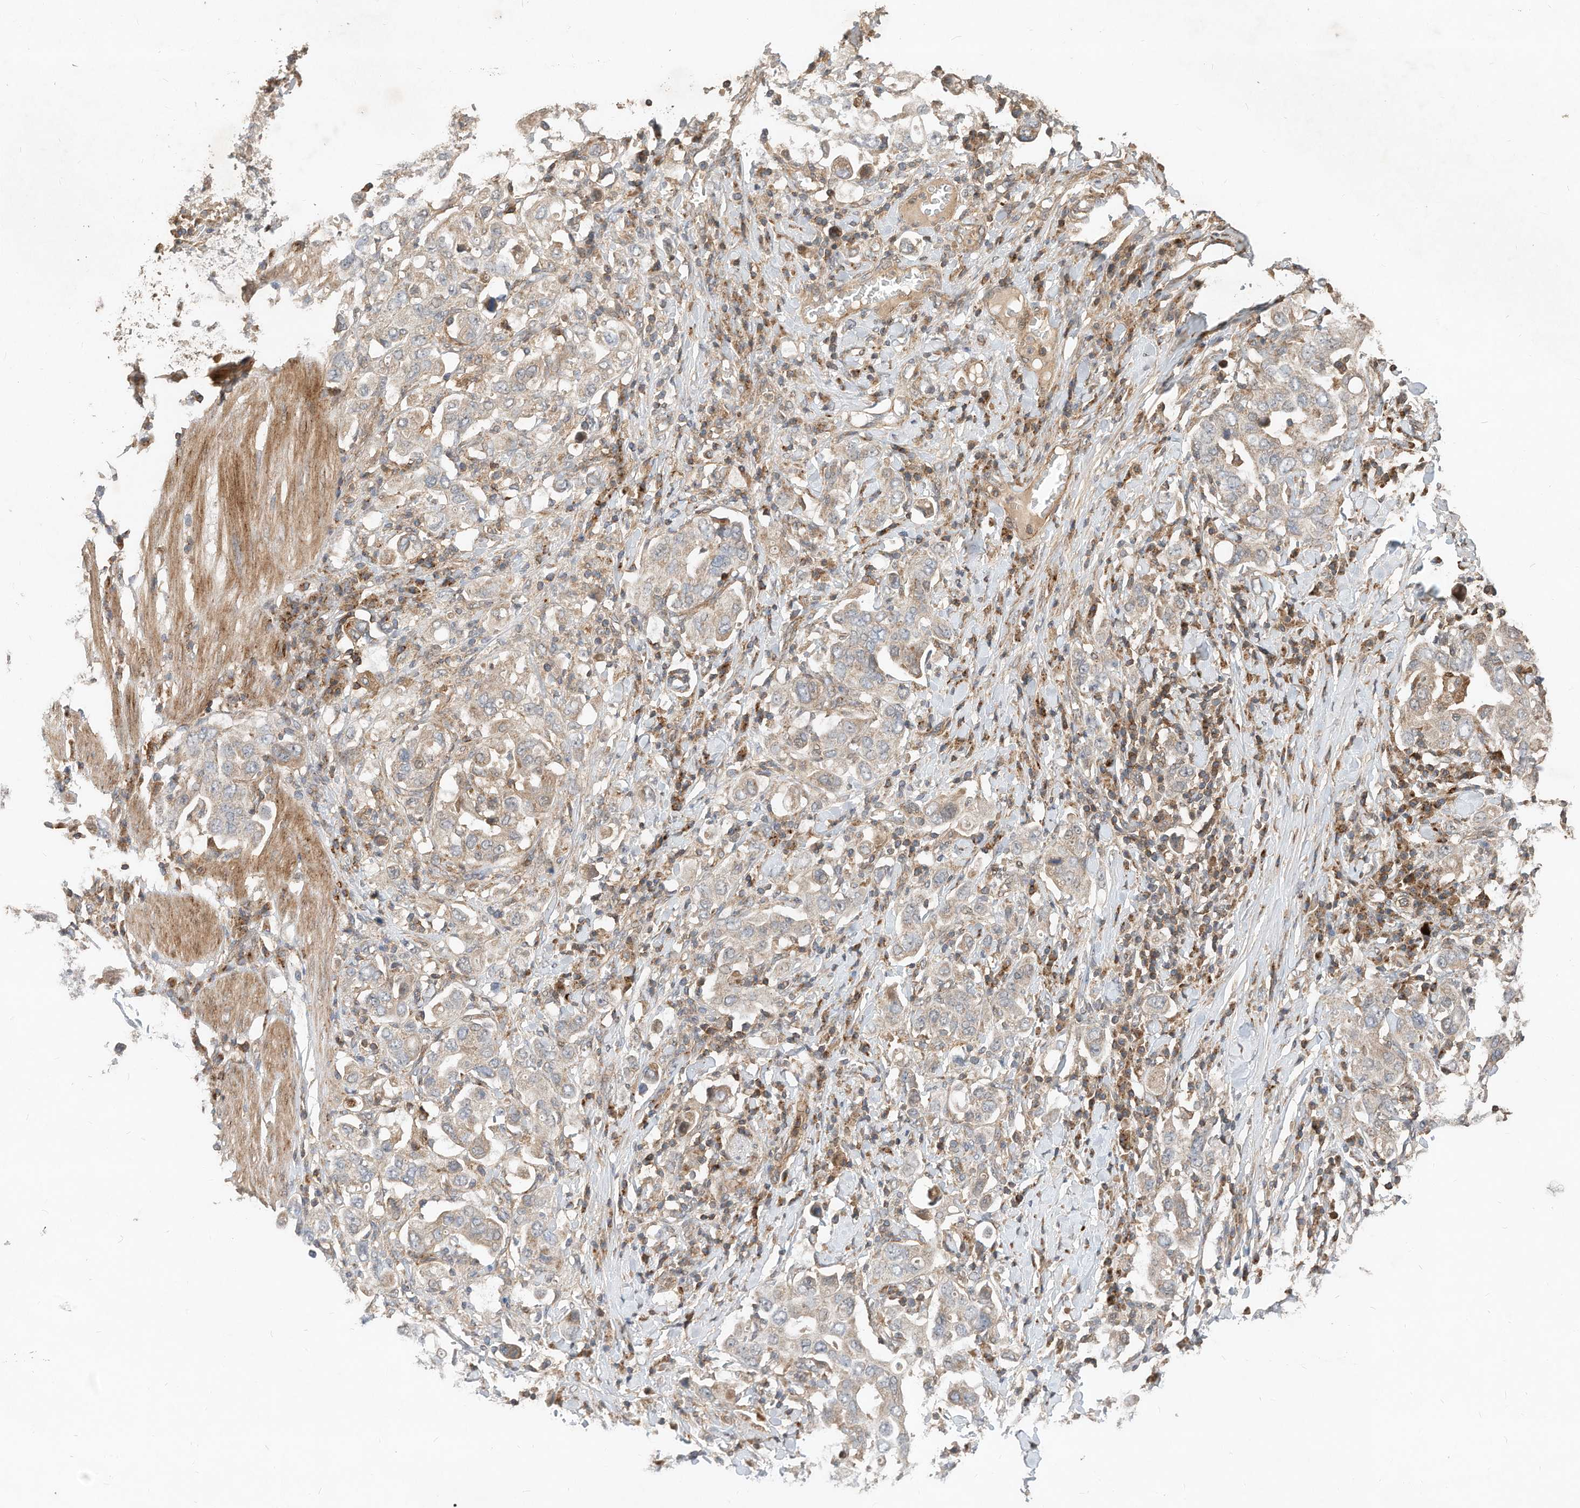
{"staining": {"intensity": "weak", "quantity": "<25%", "location": "cytoplasmic/membranous"}, "tissue": "stomach cancer", "cell_type": "Tumor cells", "image_type": "cancer", "snomed": [{"axis": "morphology", "description": "Adenocarcinoma, NOS"}, {"axis": "topography", "description": "Stomach, upper"}], "caption": "A photomicrograph of human stomach cancer is negative for staining in tumor cells. (Brightfield microscopy of DAB IHC at high magnification).", "gene": "CPAMD8", "patient": {"sex": "male", "age": 62}}